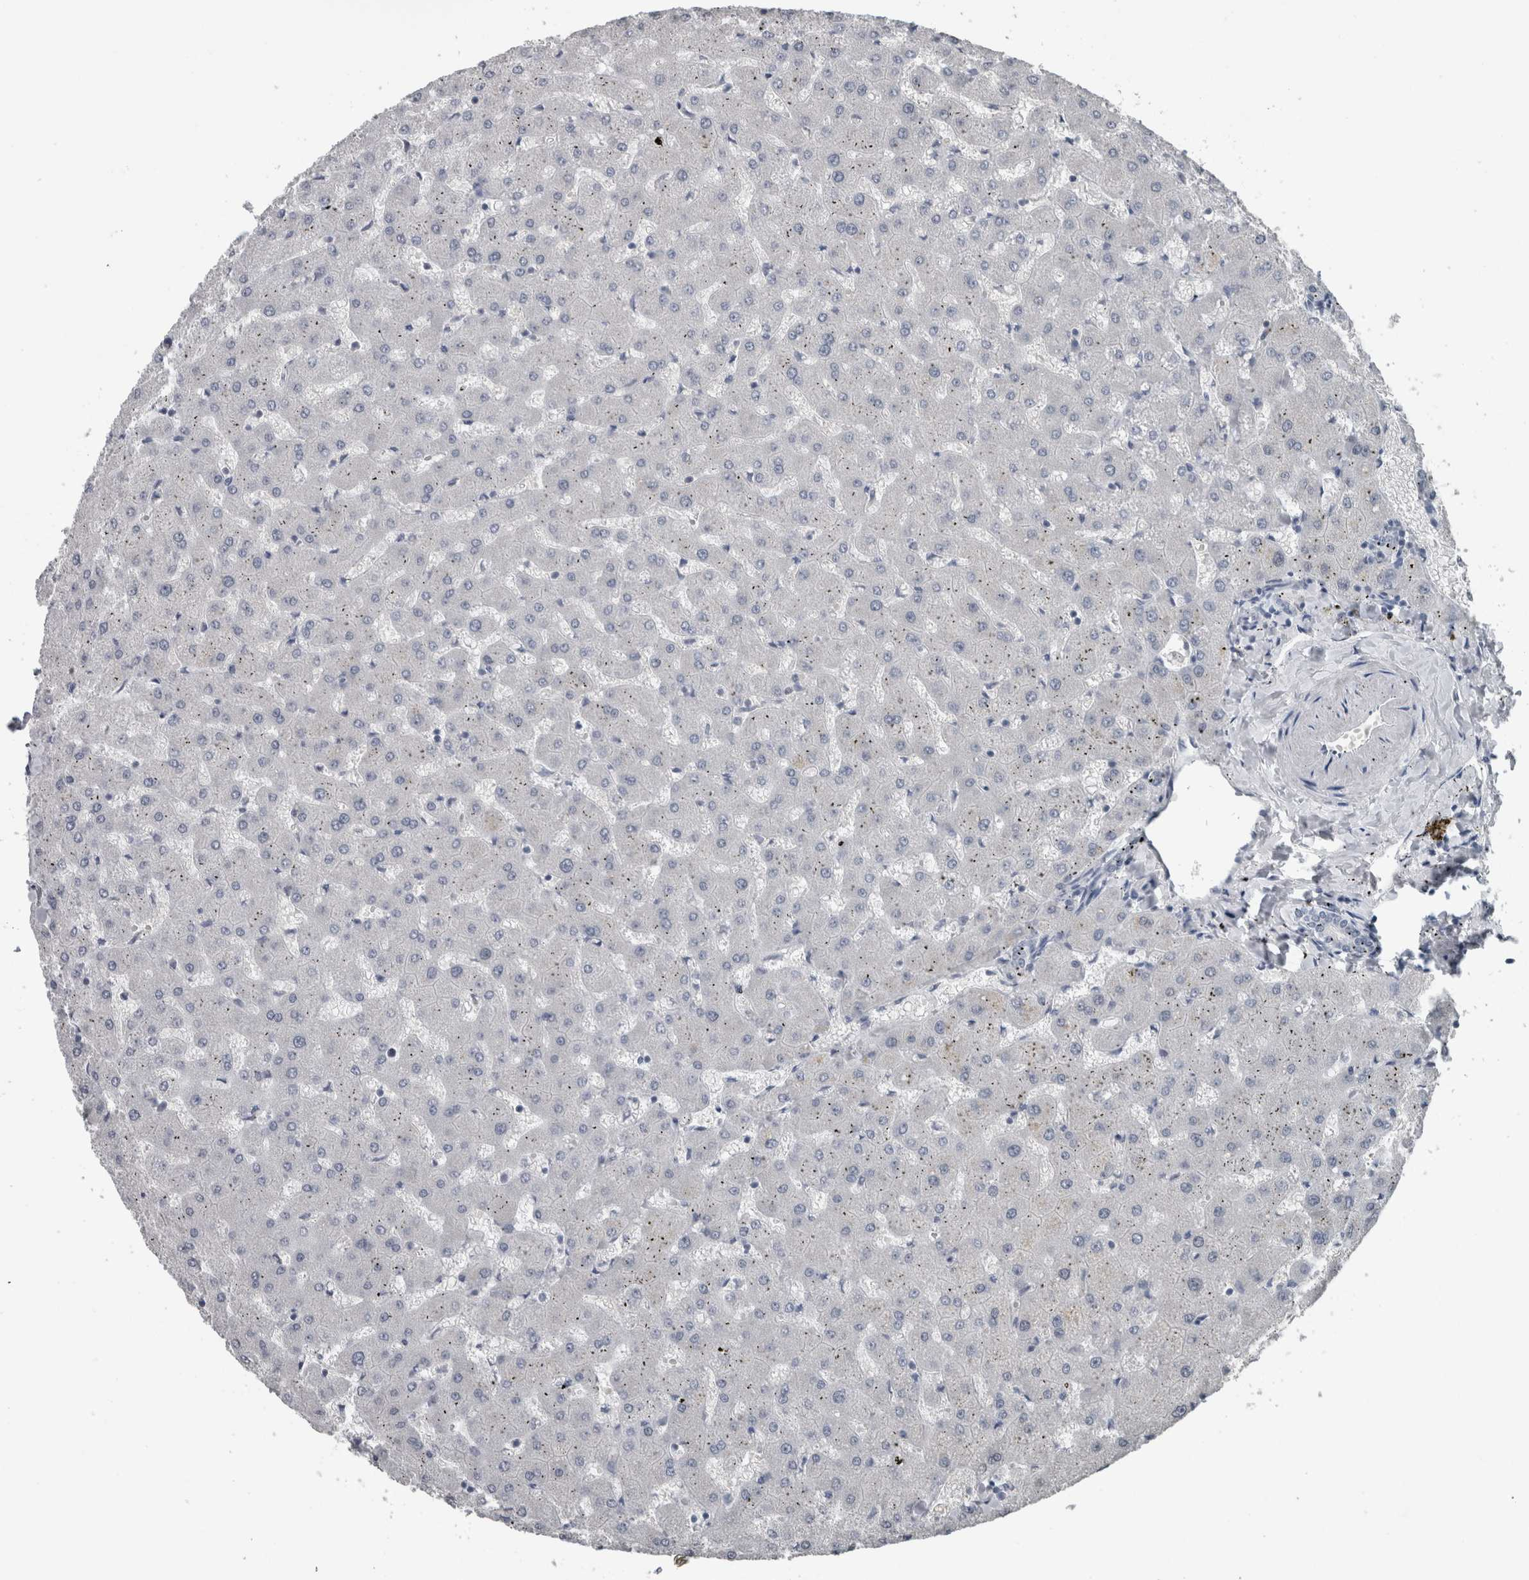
{"staining": {"intensity": "negative", "quantity": "none", "location": "none"}, "tissue": "liver", "cell_type": "Cholangiocytes", "image_type": "normal", "snomed": [{"axis": "morphology", "description": "Normal tissue, NOS"}, {"axis": "topography", "description": "Liver"}], "caption": "This is an IHC micrograph of benign liver. There is no positivity in cholangiocytes.", "gene": "MAFF", "patient": {"sex": "female", "age": 63}}